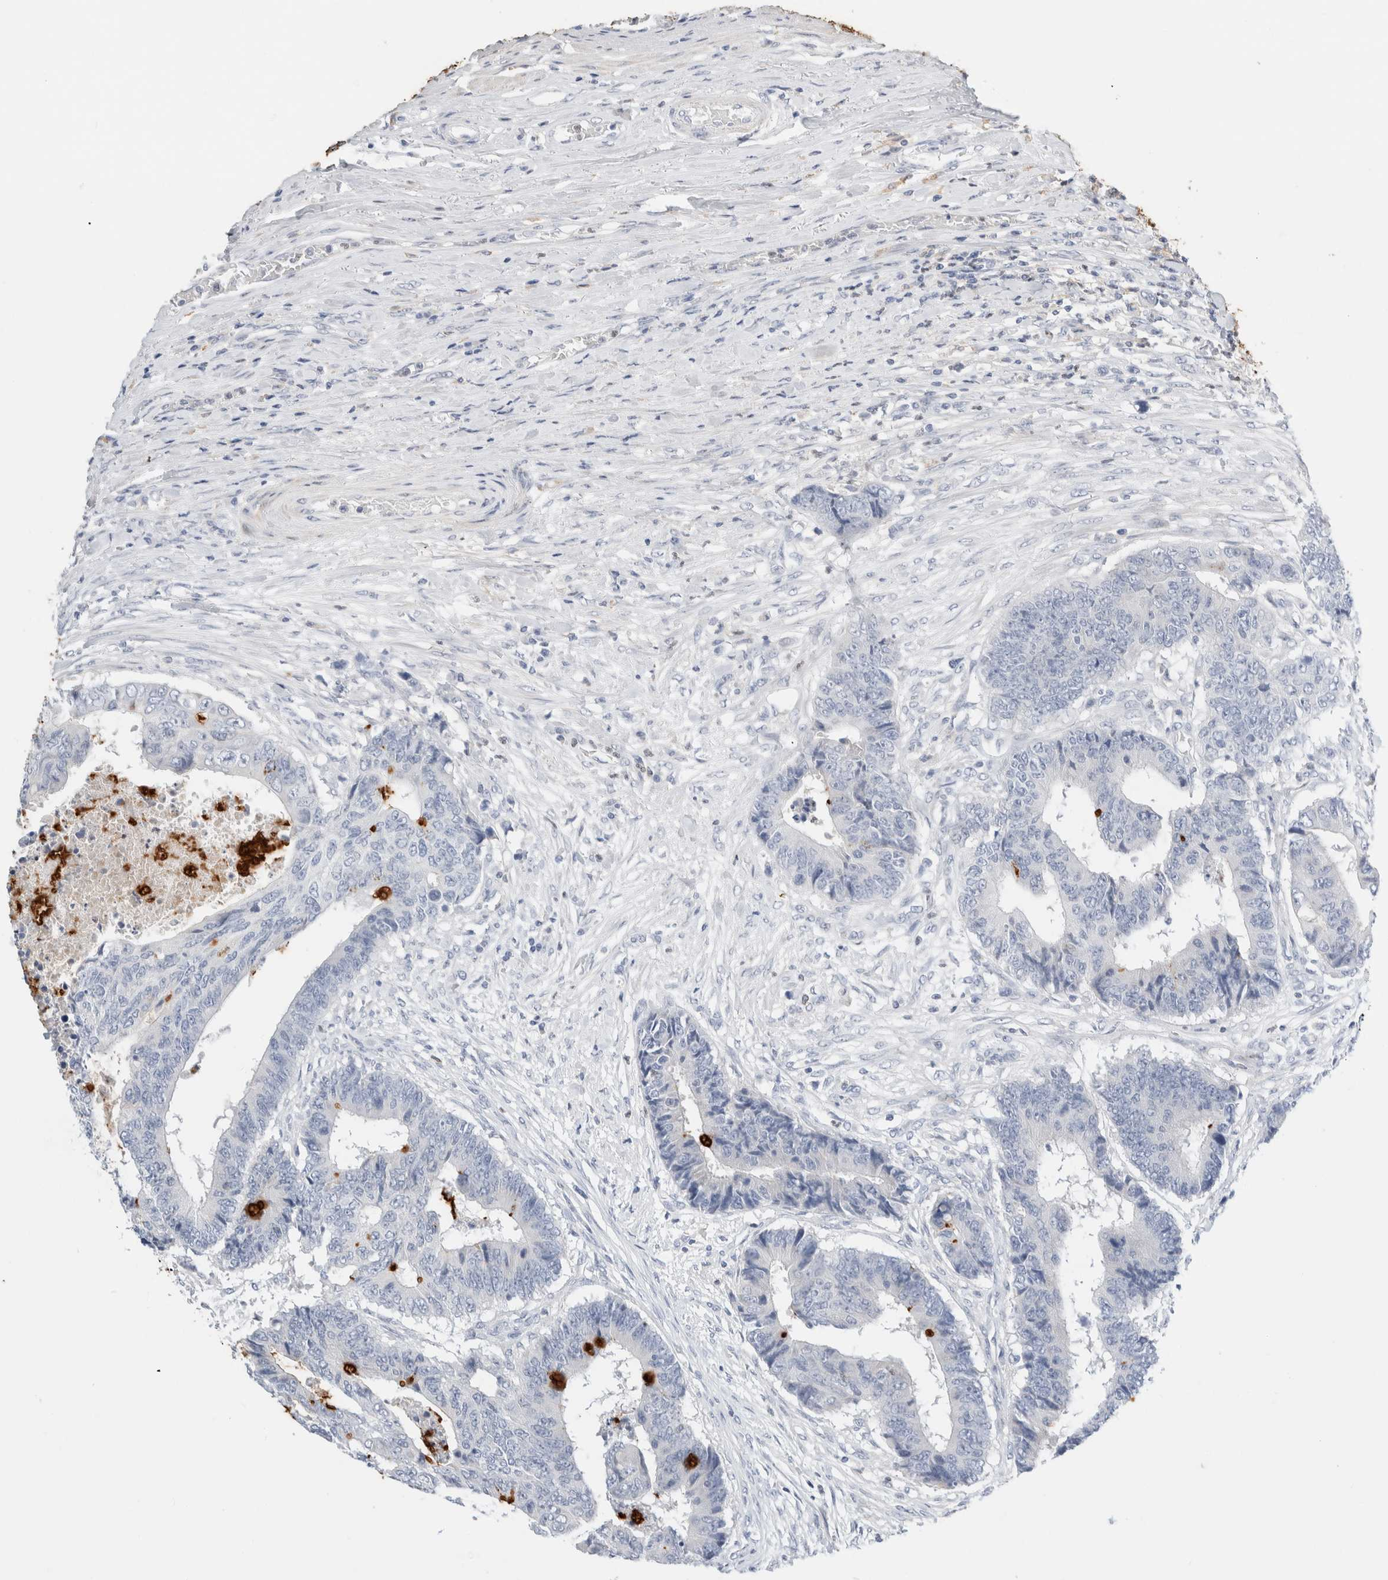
{"staining": {"intensity": "strong", "quantity": "<25%", "location": "cytoplasmic/membranous"}, "tissue": "colorectal cancer", "cell_type": "Tumor cells", "image_type": "cancer", "snomed": [{"axis": "morphology", "description": "Adenocarcinoma, NOS"}, {"axis": "topography", "description": "Rectum"}], "caption": "Immunohistochemistry (IHC) histopathology image of neoplastic tissue: human adenocarcinoma (colorectal) stained using immunohistochemistry (IHC) reveals medium levels of strong protein expression localized specifically in the cytoplasmic/membranous of tumor cells, appearing as a cytoplasmic/membranous brown color.", "gene": "ADAM30", "patient": {"sex": "male", "age": 84}}